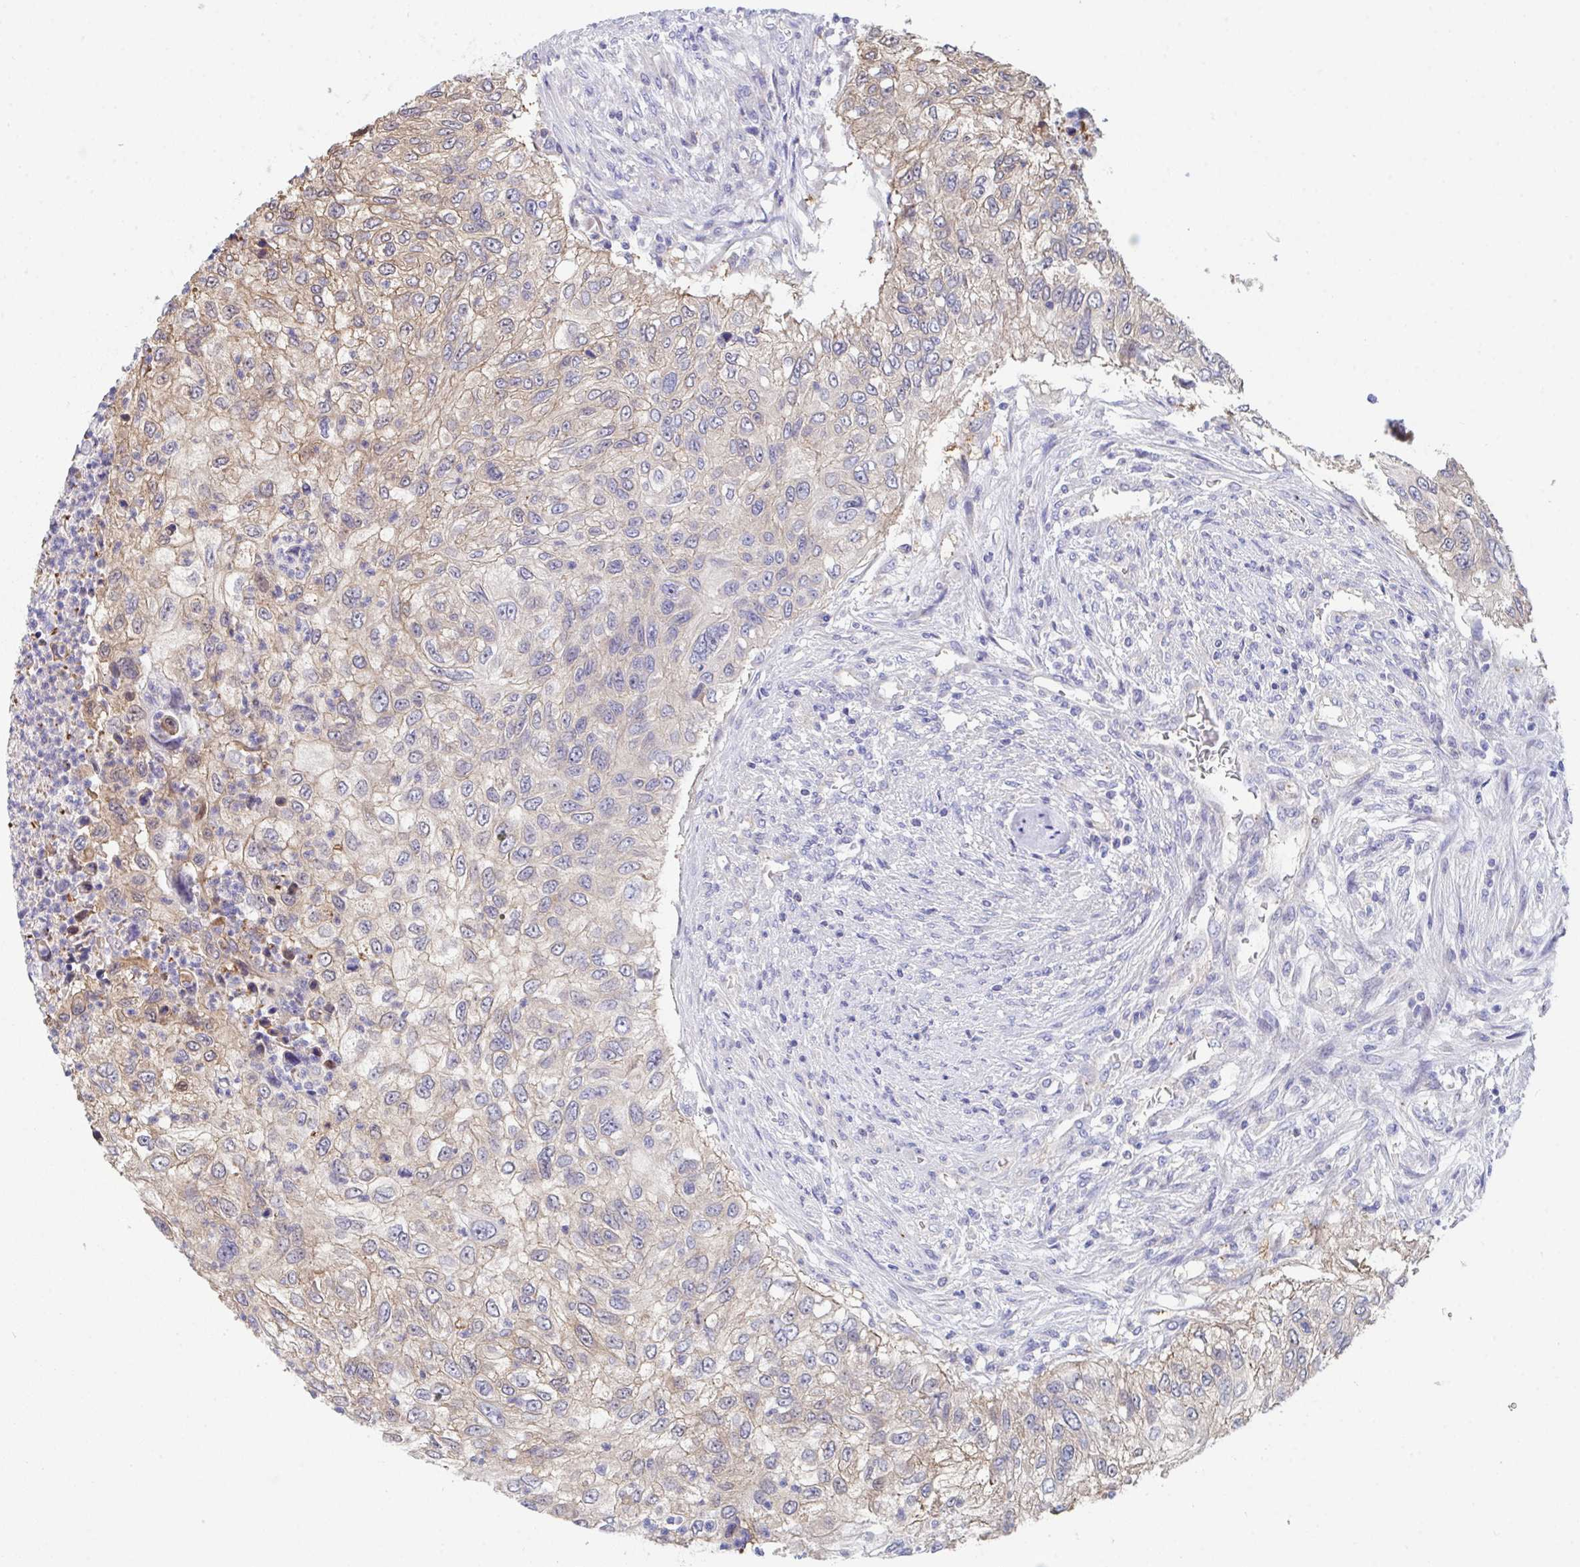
{"staining": {"intensity": "weak", "quantity": ">75%", "location": "cytoplasmic/membranous"}, "tissue": "urothelial cancer", "cell_type": "Tumor cells", "image_type": "cancer", "snomed": [{"axis": "morphology", "description": "Urothelial carcinoma, High grade"}, {"axis": "topography", "description": "Urinary bladder"}], "caption": "Human urothelial cancer stained with a protein marker displays weak staining in tumor cells.", "gene": "P2RX3", "patient": {"sex": "female", "age": 60}}